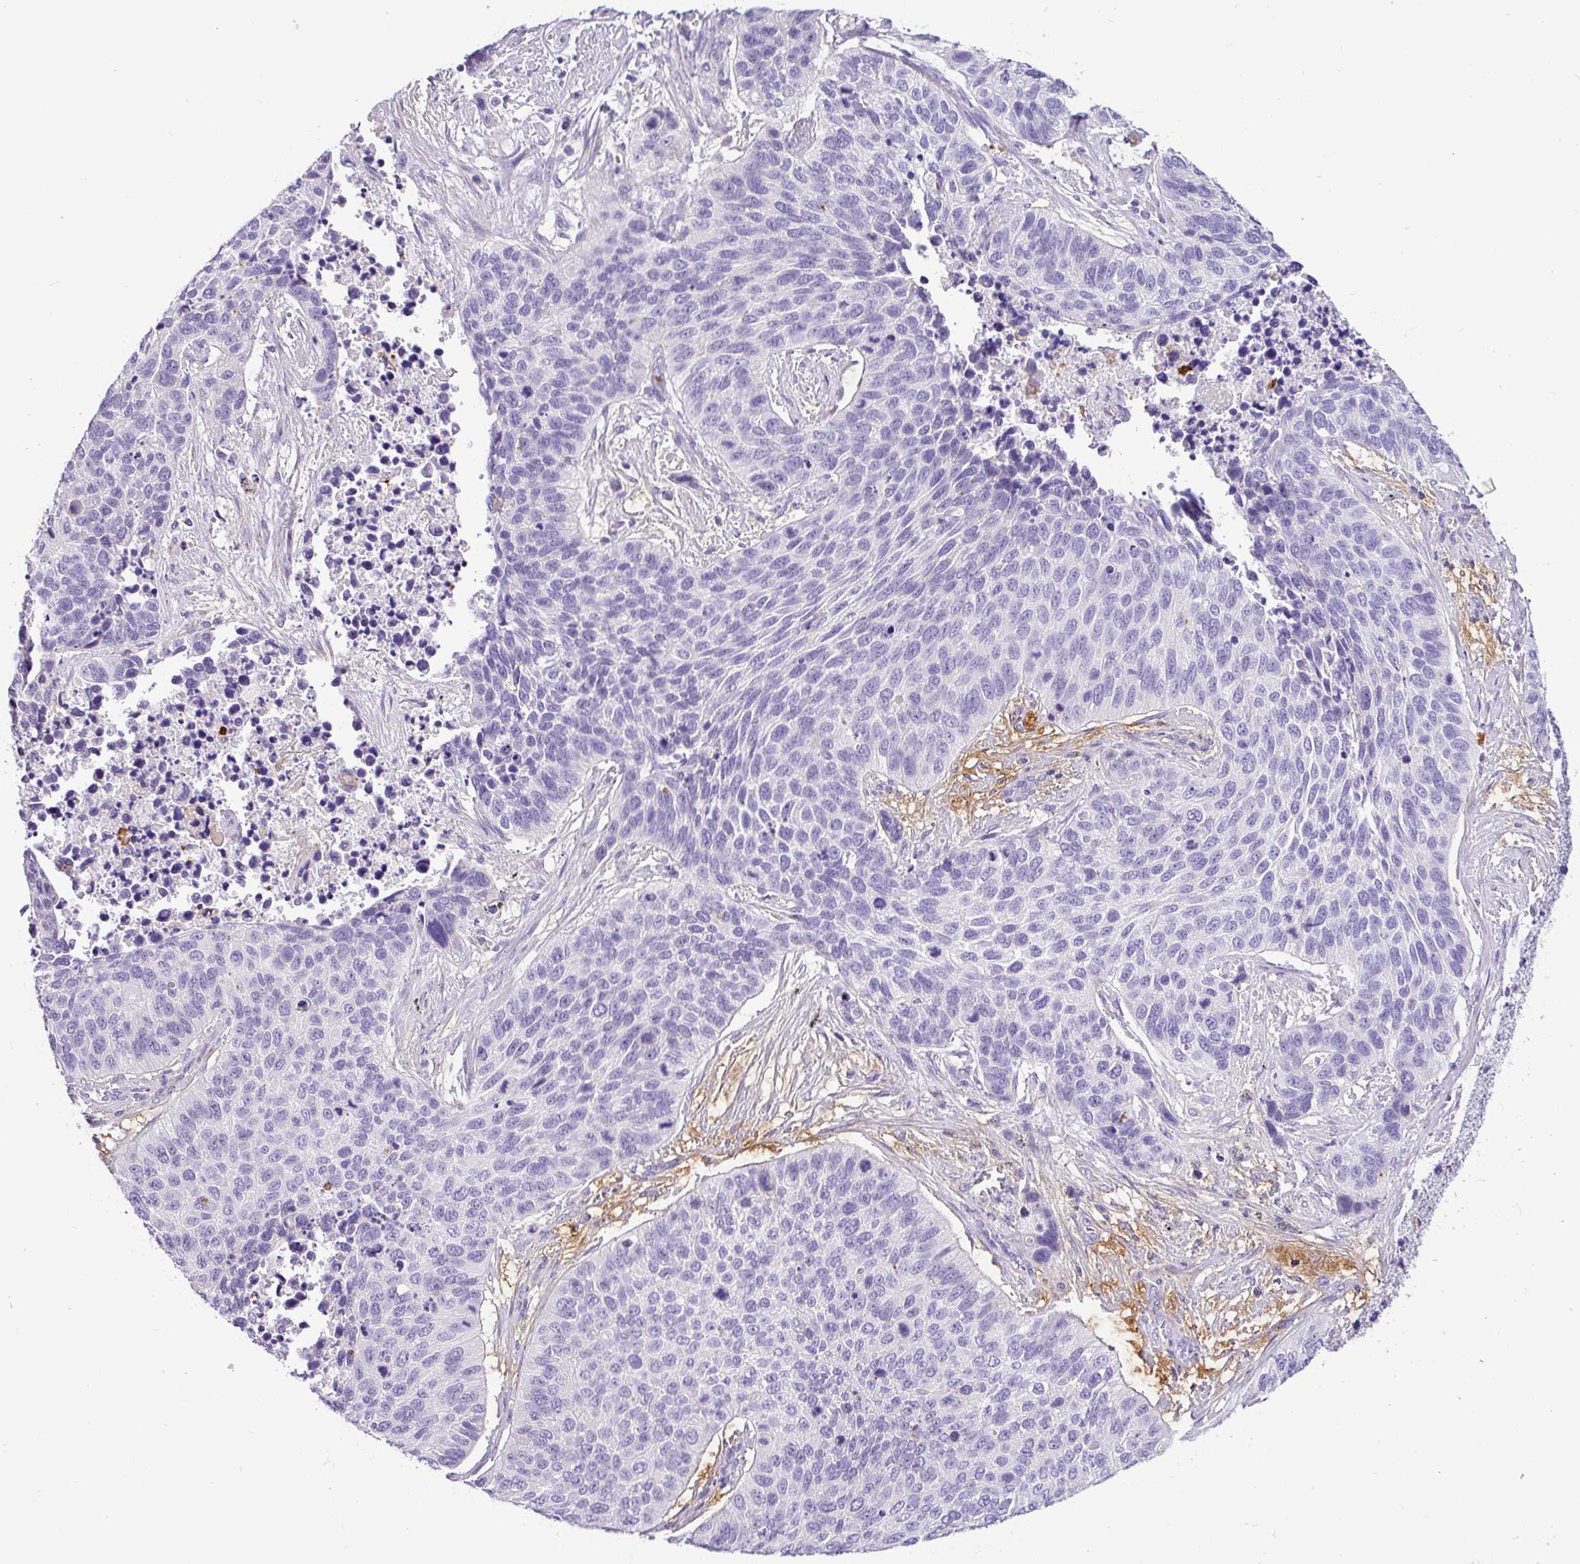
{"staining": {"intensity": "negative", "quantity": "none", "location": "none"}, "tissue": "lung cancer", "cell_type": "Tumor cells", "image_type": "cancer", "snomed": [{"axis": "morphology", "description": "Squamous cell carcinoma, NOS"}, {"axis": "topography", "description": "Lung"}], "caption": "Immunohistochemistry (IHC) image of human squamous cell carcinoma (lung) stained for a protein (brown), which displays no expression in tumor cells. (Stains: DAB immunohistochemistry (IHC) with hematoxylin counter stain, Microscopy: brightfield microscopy at high magnification).", "gene": "SH2D3C", "patient": {"sex": "male", "age": 62}}